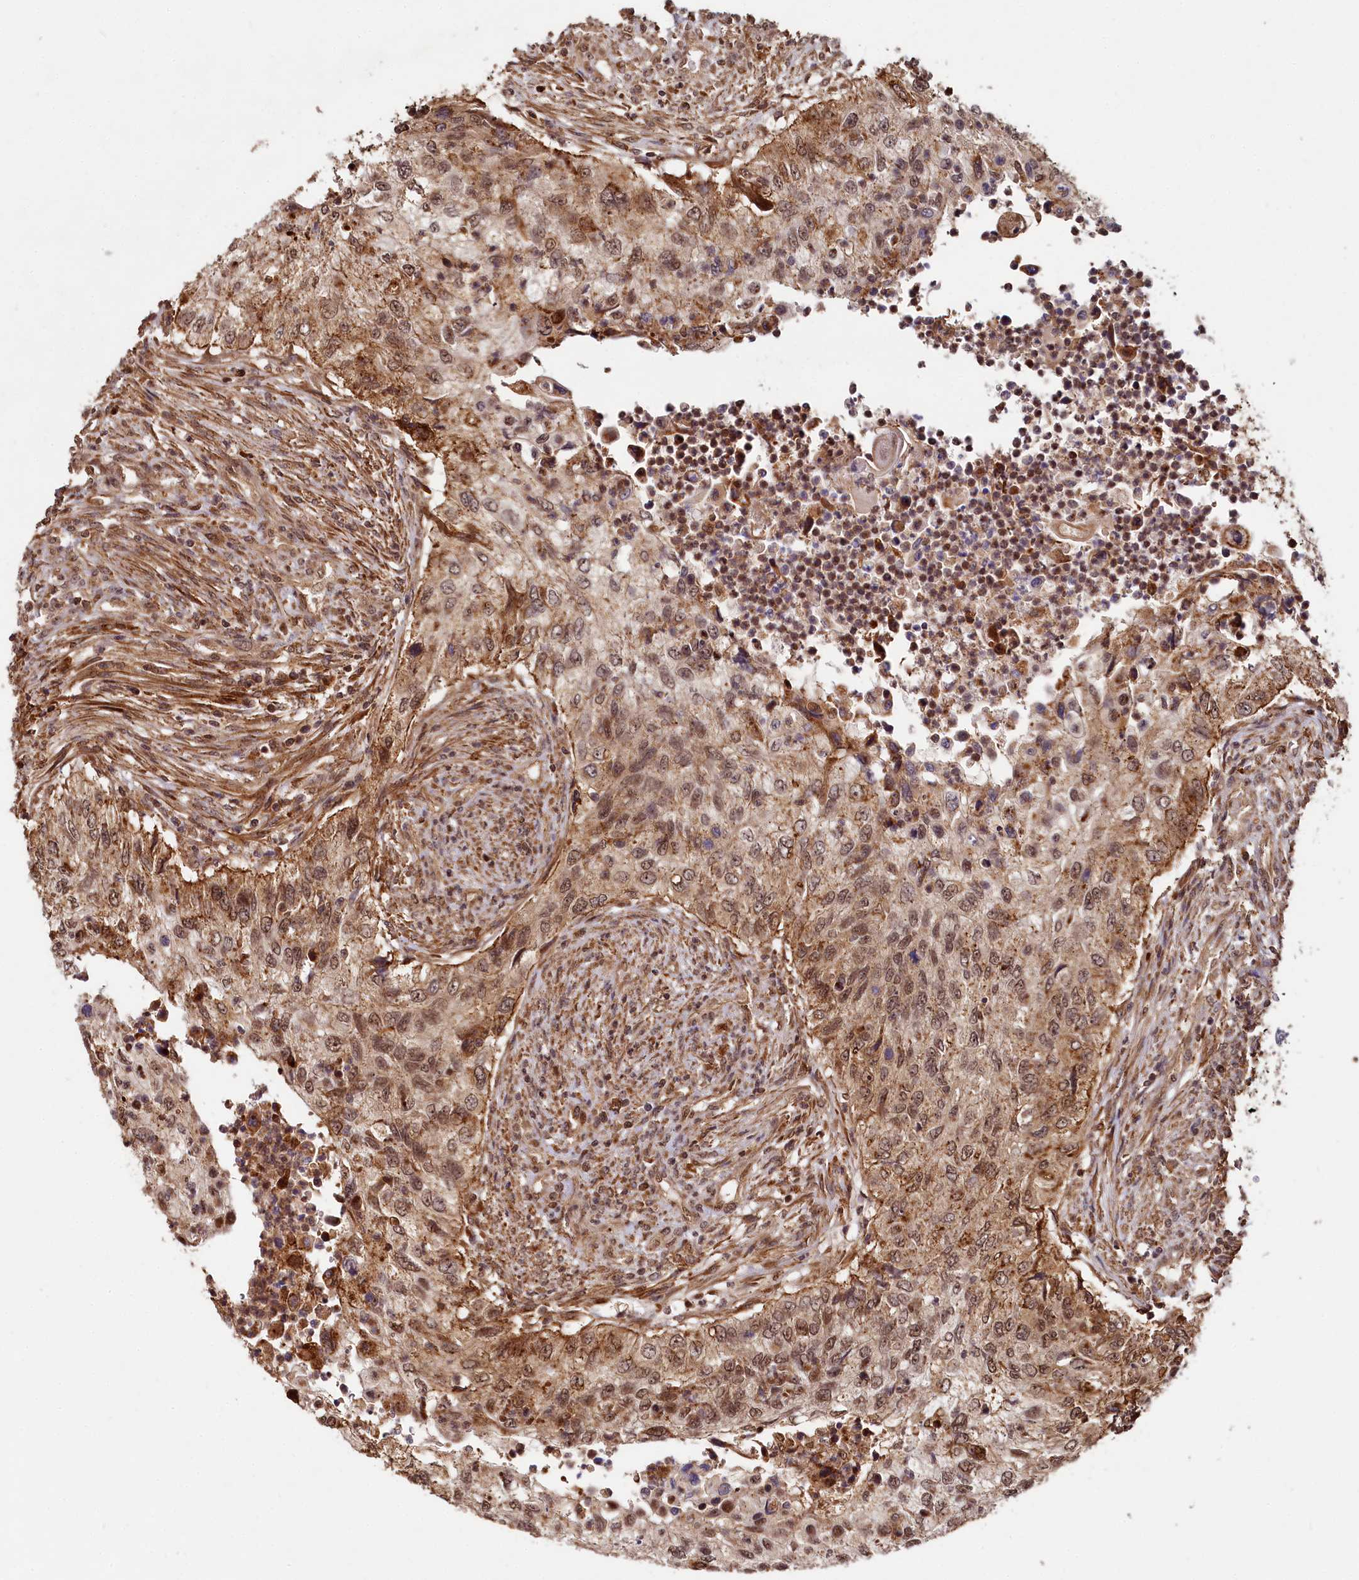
{"staining": {"intensity": "moderate", "quantity": ">75%", "location": "cytoplasmic/membranous,nuclear"}, "tissue": "urothelial cancer", "cell_type": "Tumor cells", "image_type": "cancer", "snomed": [{"axis": "morphology", "description": "Urothelial carcinoma, High grade"}, {"axis": "topography", "description": "Urinary bladder"}], "caption": "Tumor cells display medium levels of moderate cytoplasmic/membranous and nuclear staining in approximately >75% of cells in human urothelial cancer.", "gene": "TRIM23", "patient": {"sex": "female", "age": 60}}